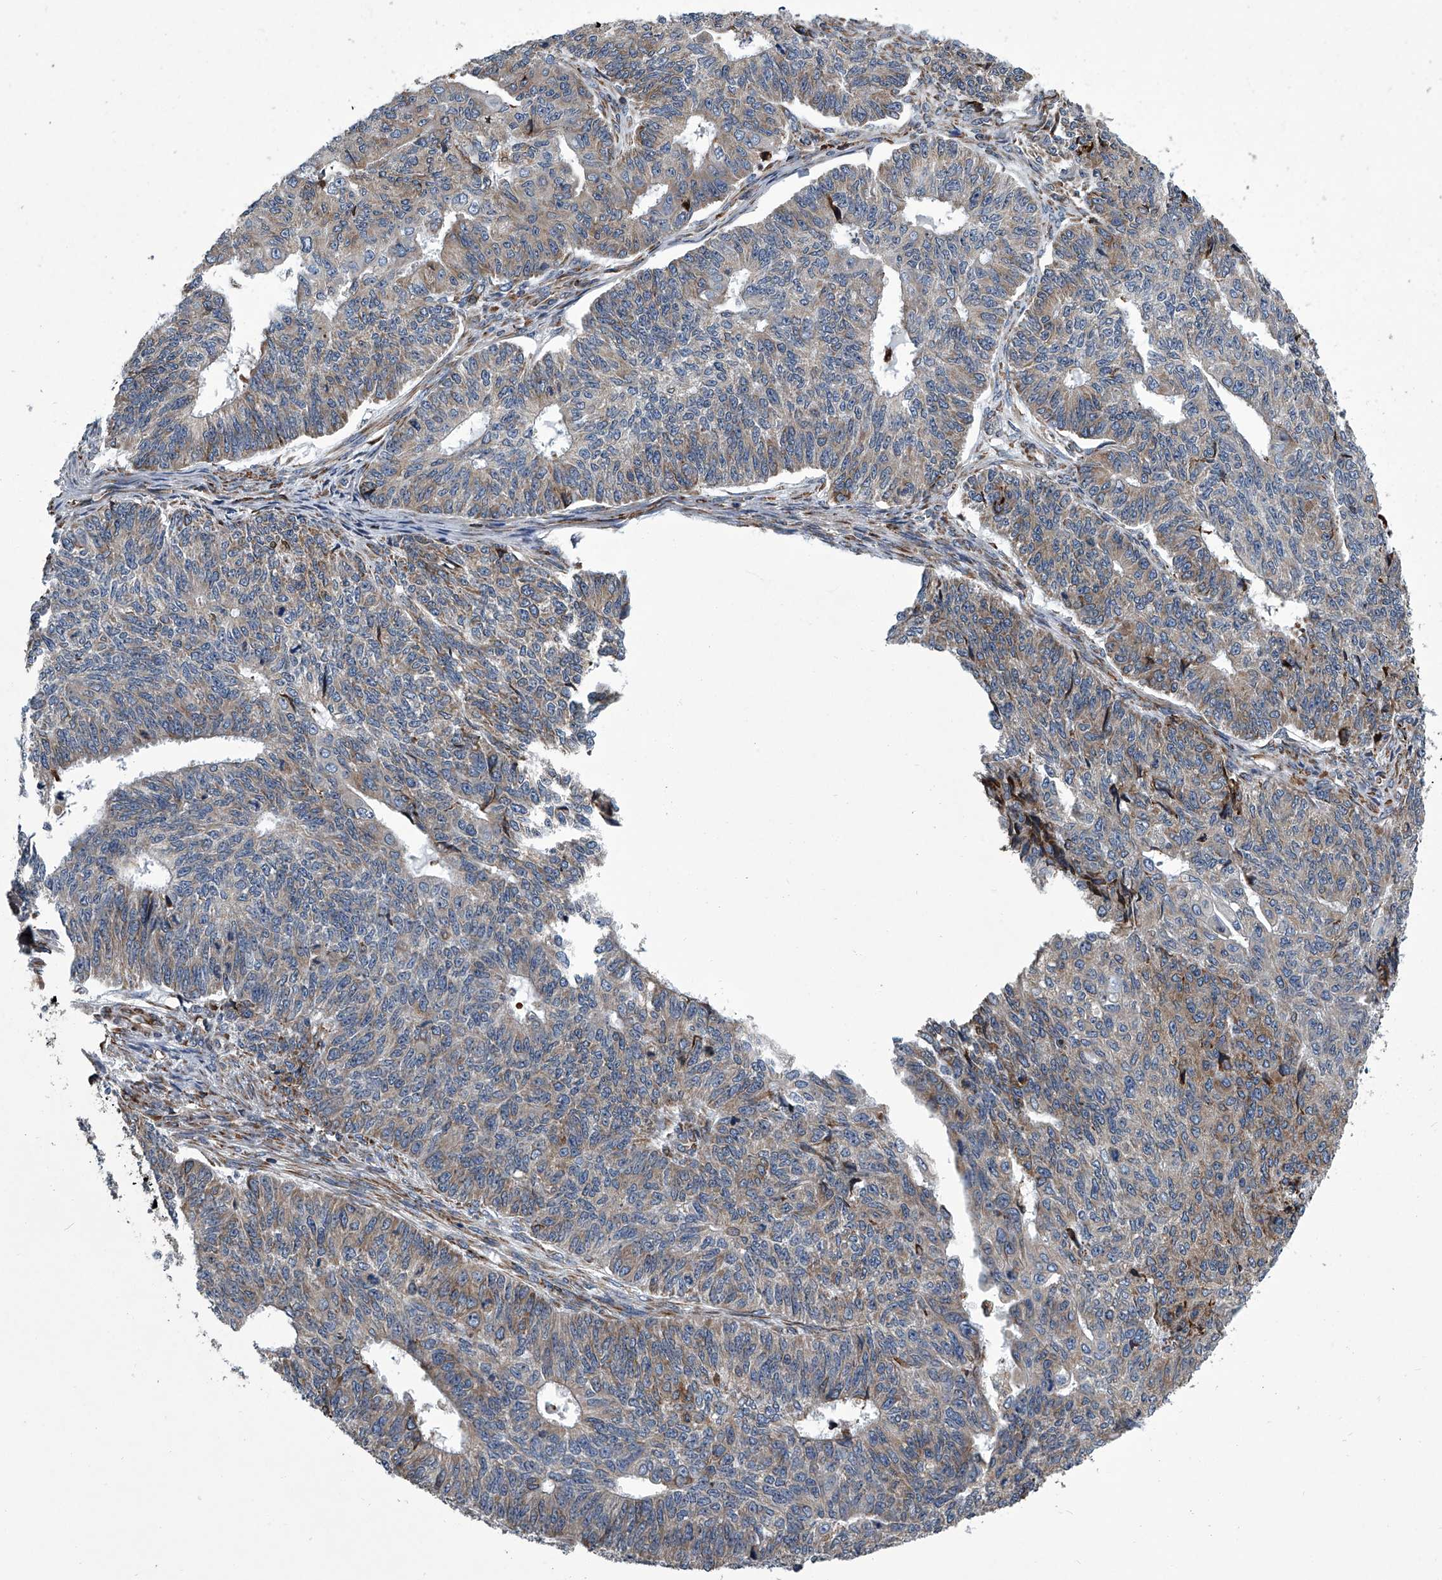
{"staining": {"intensity": "weak", "quantity": "25%-75%", "location": "cytoplasmic/membranous"}, "tissue": "endometrial cancer", "cell_type": "Tumor cells", "image_type": "cancer", "snomed": [{"axis": "morphology", "description": "Adenocarcinoma, NOS"}, {"axis": "topography", "description": "Endometrium"}], "caption": "Adenocarcinoma (endometrial) stained for a protein demonstrates weak cytoplasmic/membranous positivity in tumor cells.", "gene": "TMEM63C", "patient": {"sex": "female", "age": 32}}